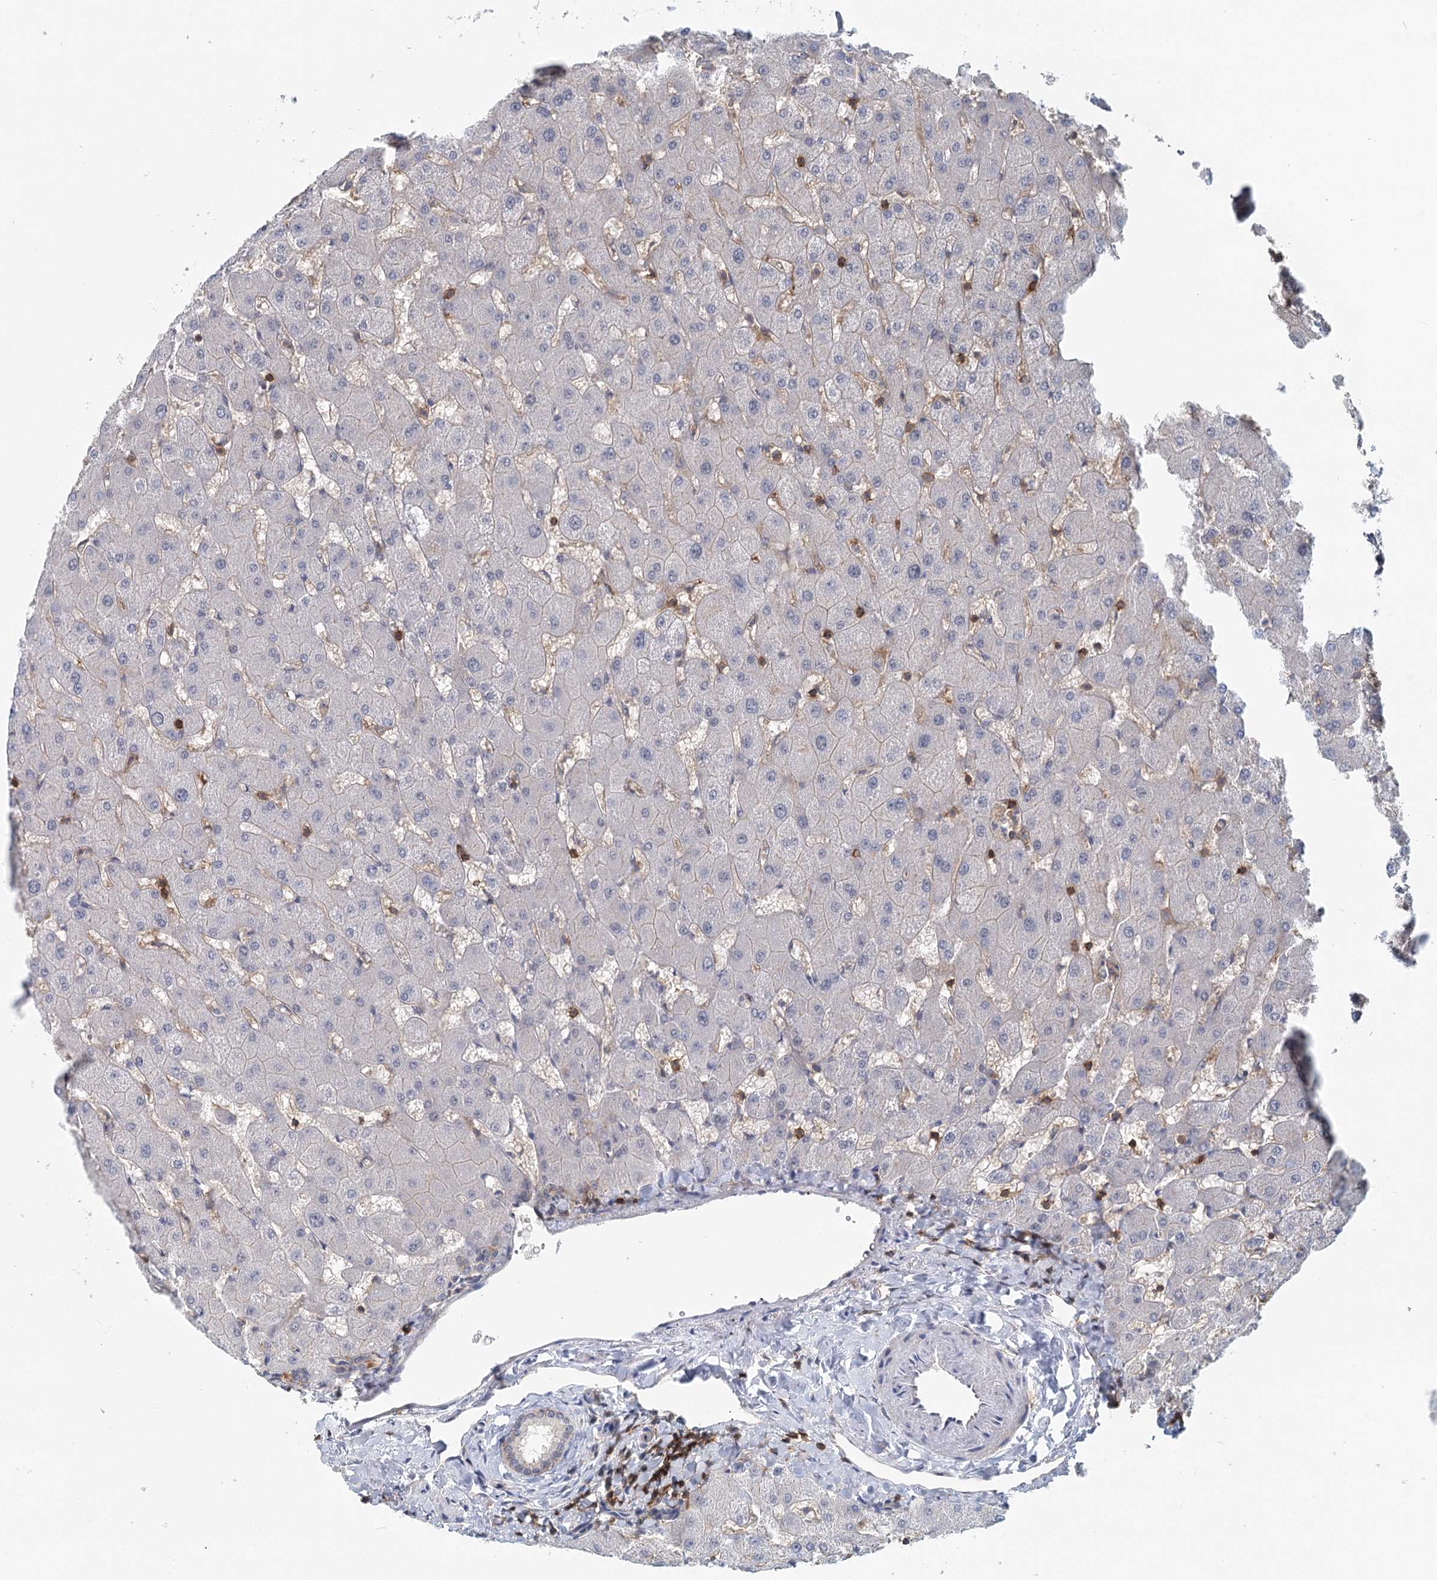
{"staining": {"intensity": "weak", "quantity": "<25%", "location": "cytoplasmic/membranous"}, "tissue": "liver", "cell_type": "Cholangiocytes", "image_type": "normal", "snomed": [{"axis": "morphology", "description": "Normal tissue, NOS"}, {"axis": "topography", "description": "Liver"}], "caption": "A high-resolution histopathology image shows IHC staining of normal liver, which exhibits no significant expression in cholangiocytes. Nuclei are stained in blue.", "gene": "CDC42SE2", "patient": {"sex": "female", "age": 63}}